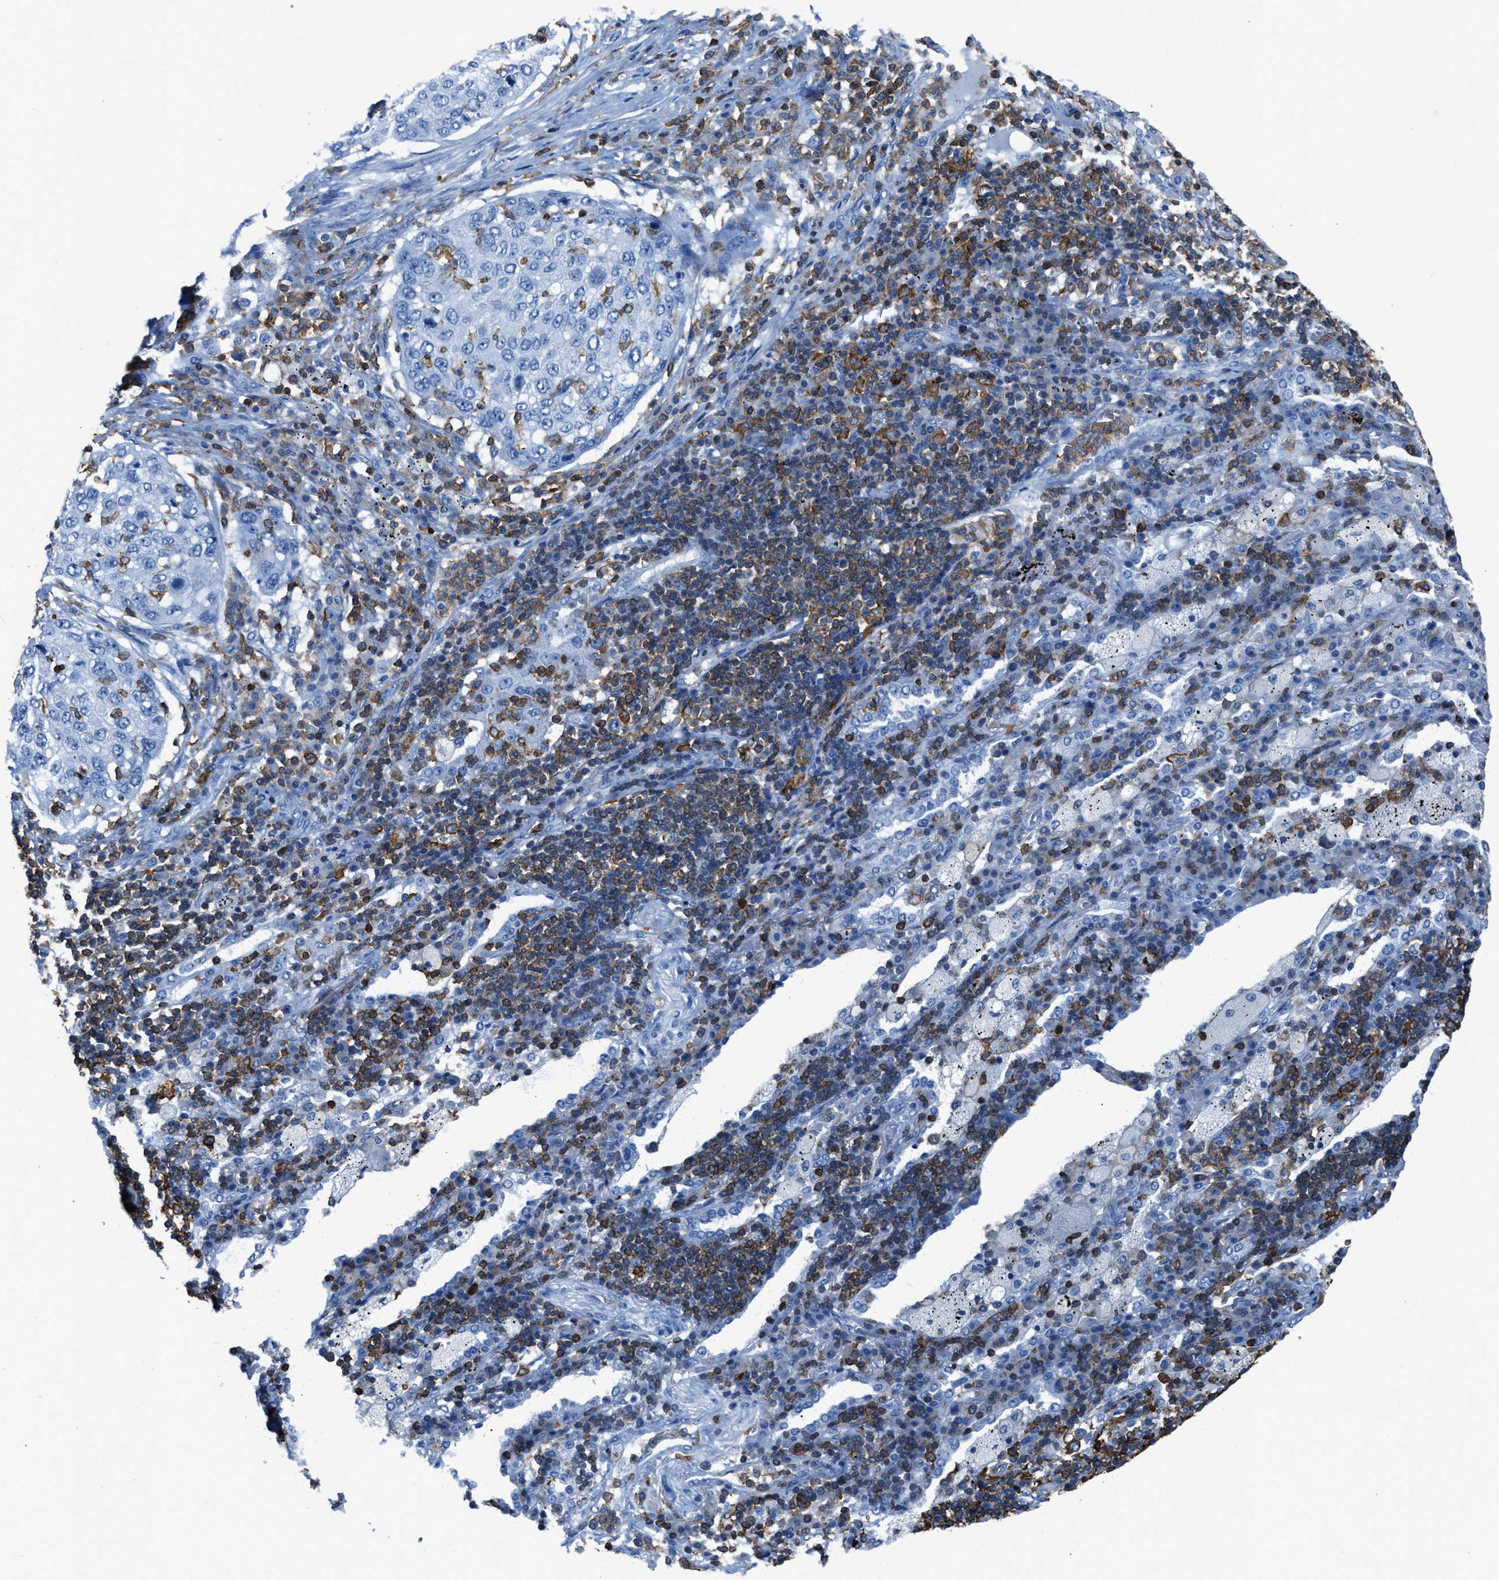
{"staining": {"intensity": "negative", "quantity": "none", "location": "none"}, "tissue": "lung cancer", "cell_type": "Tumor cells", "image_type": "cancer", "snomed": [{"axis": "morphology", "description": "Squamous cell carcinoma, NOS"}, {"axis": "topography", "description": "Lung"}], "caption": "Tumor cells are negative for protein expression in human squamous cell carcinoma (lung).", "gene": "LSP1", "patient": {"sex": "female", "age": 63}}